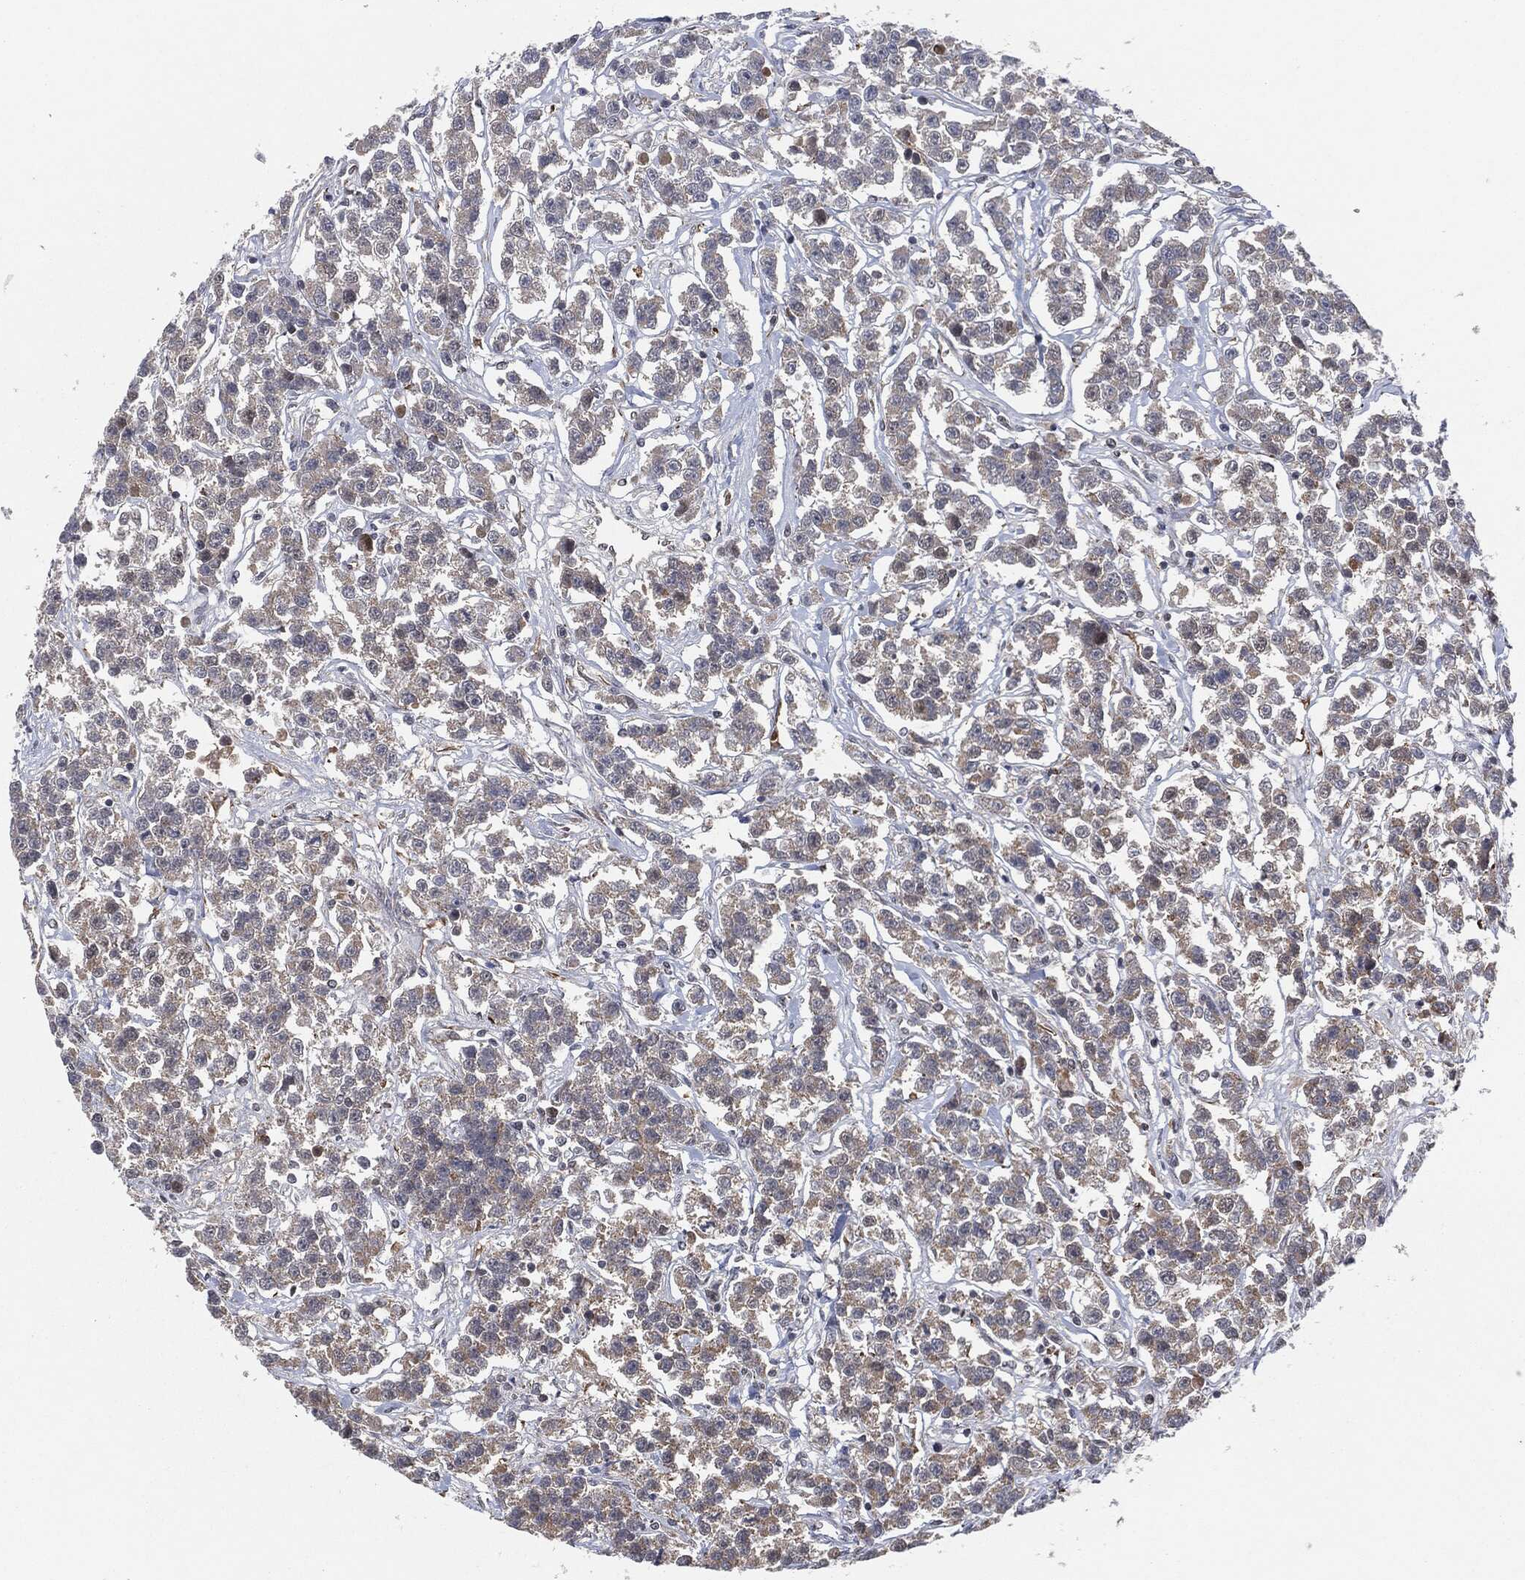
{"staining": {"intensity": "weak", "quantity": "<25%", "location": "cytoplasmic/membranous"}, "tissue": "testis cancer", "cell_type": "Tumor cells", "image_type": "cancer", "snomed": [{"axis": "morphology", "description": "Seminoma, NOS"}, {"axis": "topography", "description": "Testis"}], "caption": "Tumor cells show no significant protein staining in seminoma (testis).", "gene": "TP53RK", "patient": {"sex": "male", "age": 59}}